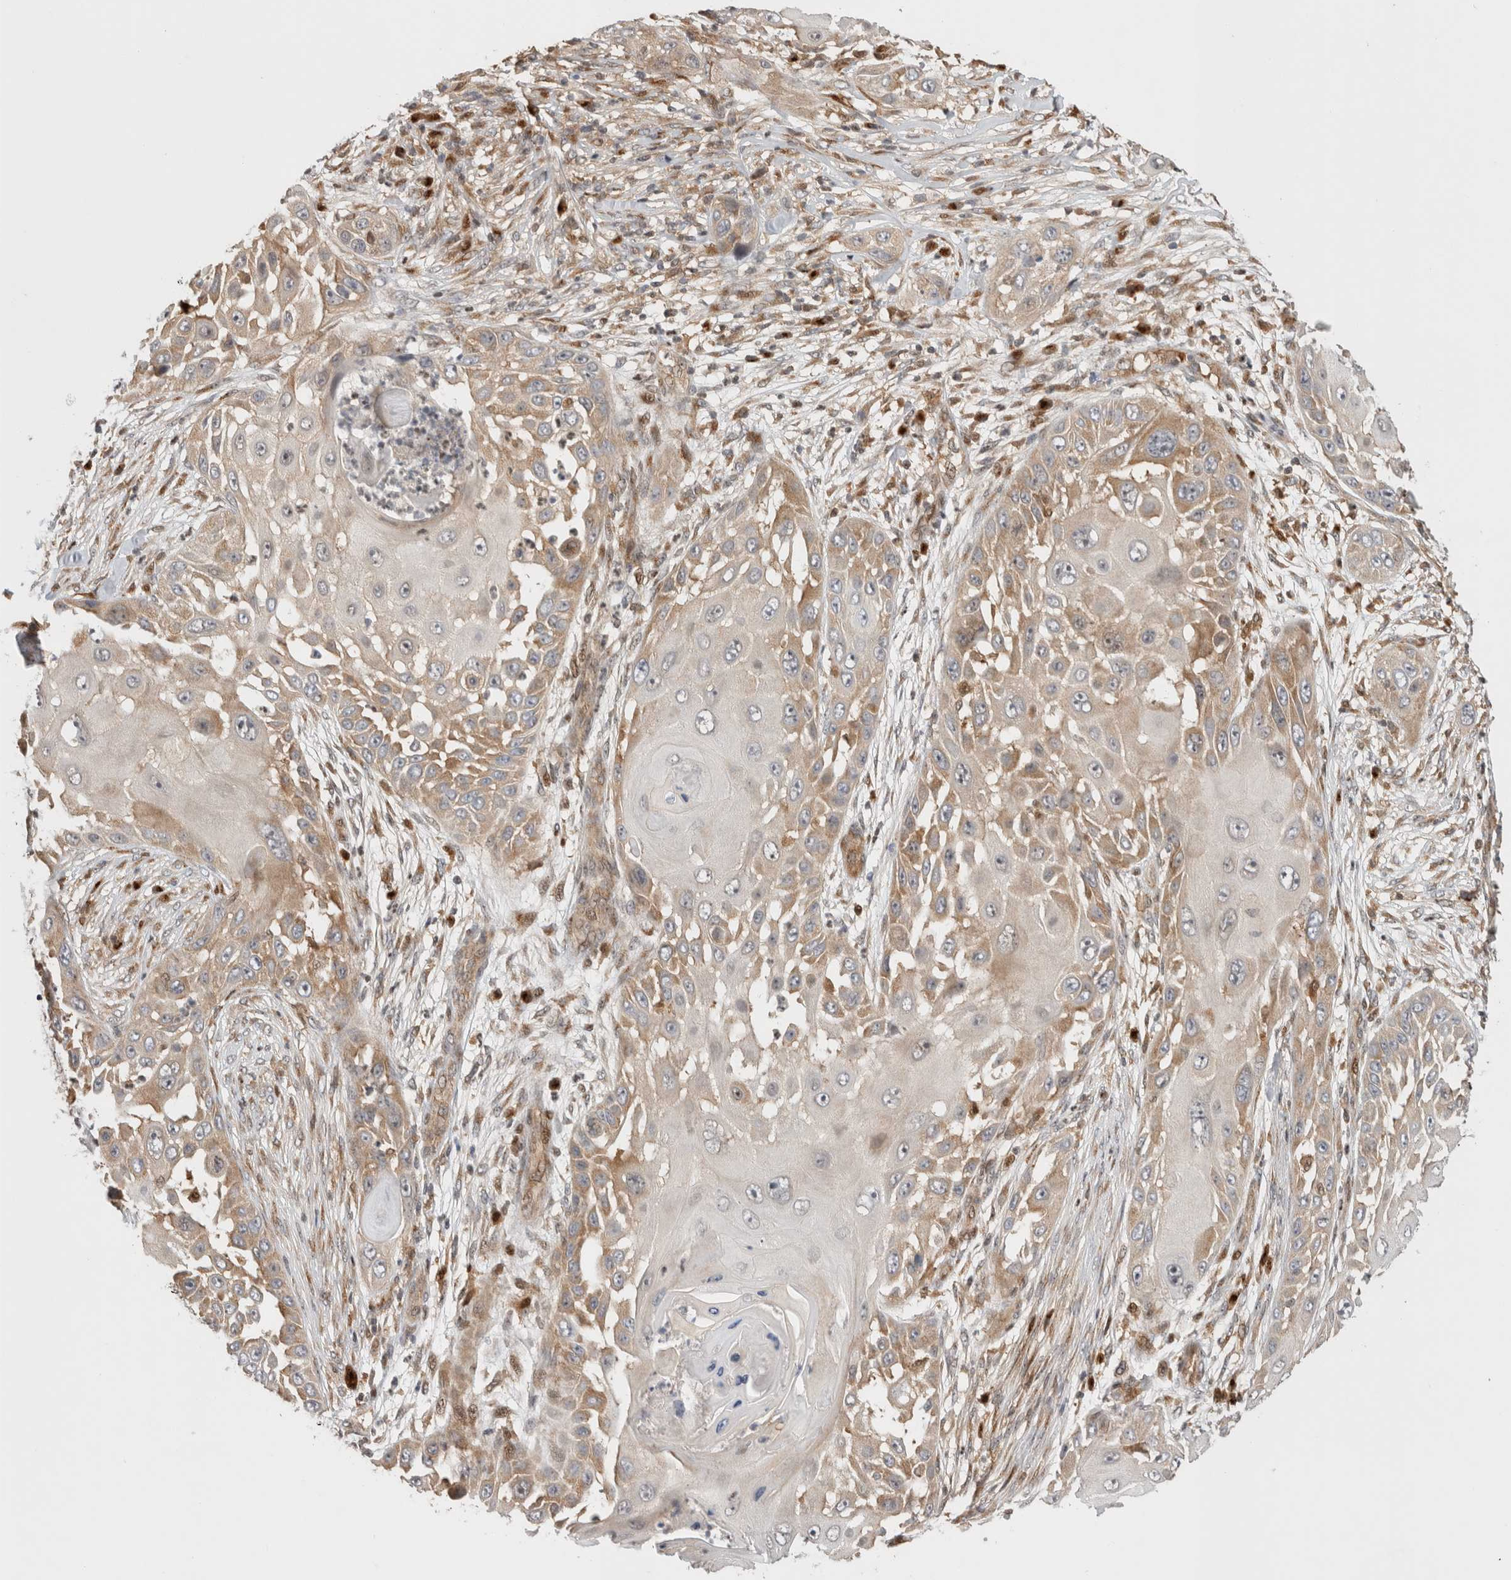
{"staining": {"intensity": "moderate", "quantity": "25%-75%", "location": "cytoplasmic/membranous"}, "tissue": "skin cancer", "cell_type": "Tumor cells", "image_type": "cancer", "snomed": [{"axis": "morphology", "description": "Squamous cell carcinoma, NOS"}, {"axis": "topography", "description": "Skin"}], "caption": "Protein expression analysis of skin squamous cell carcinoma reveals moderate cytoplasmic/membranous positivity in approximately 25%-75% of tumor cells.", "gene": "OTUD6B", "patient": {"sex": "female", "age": 44}}